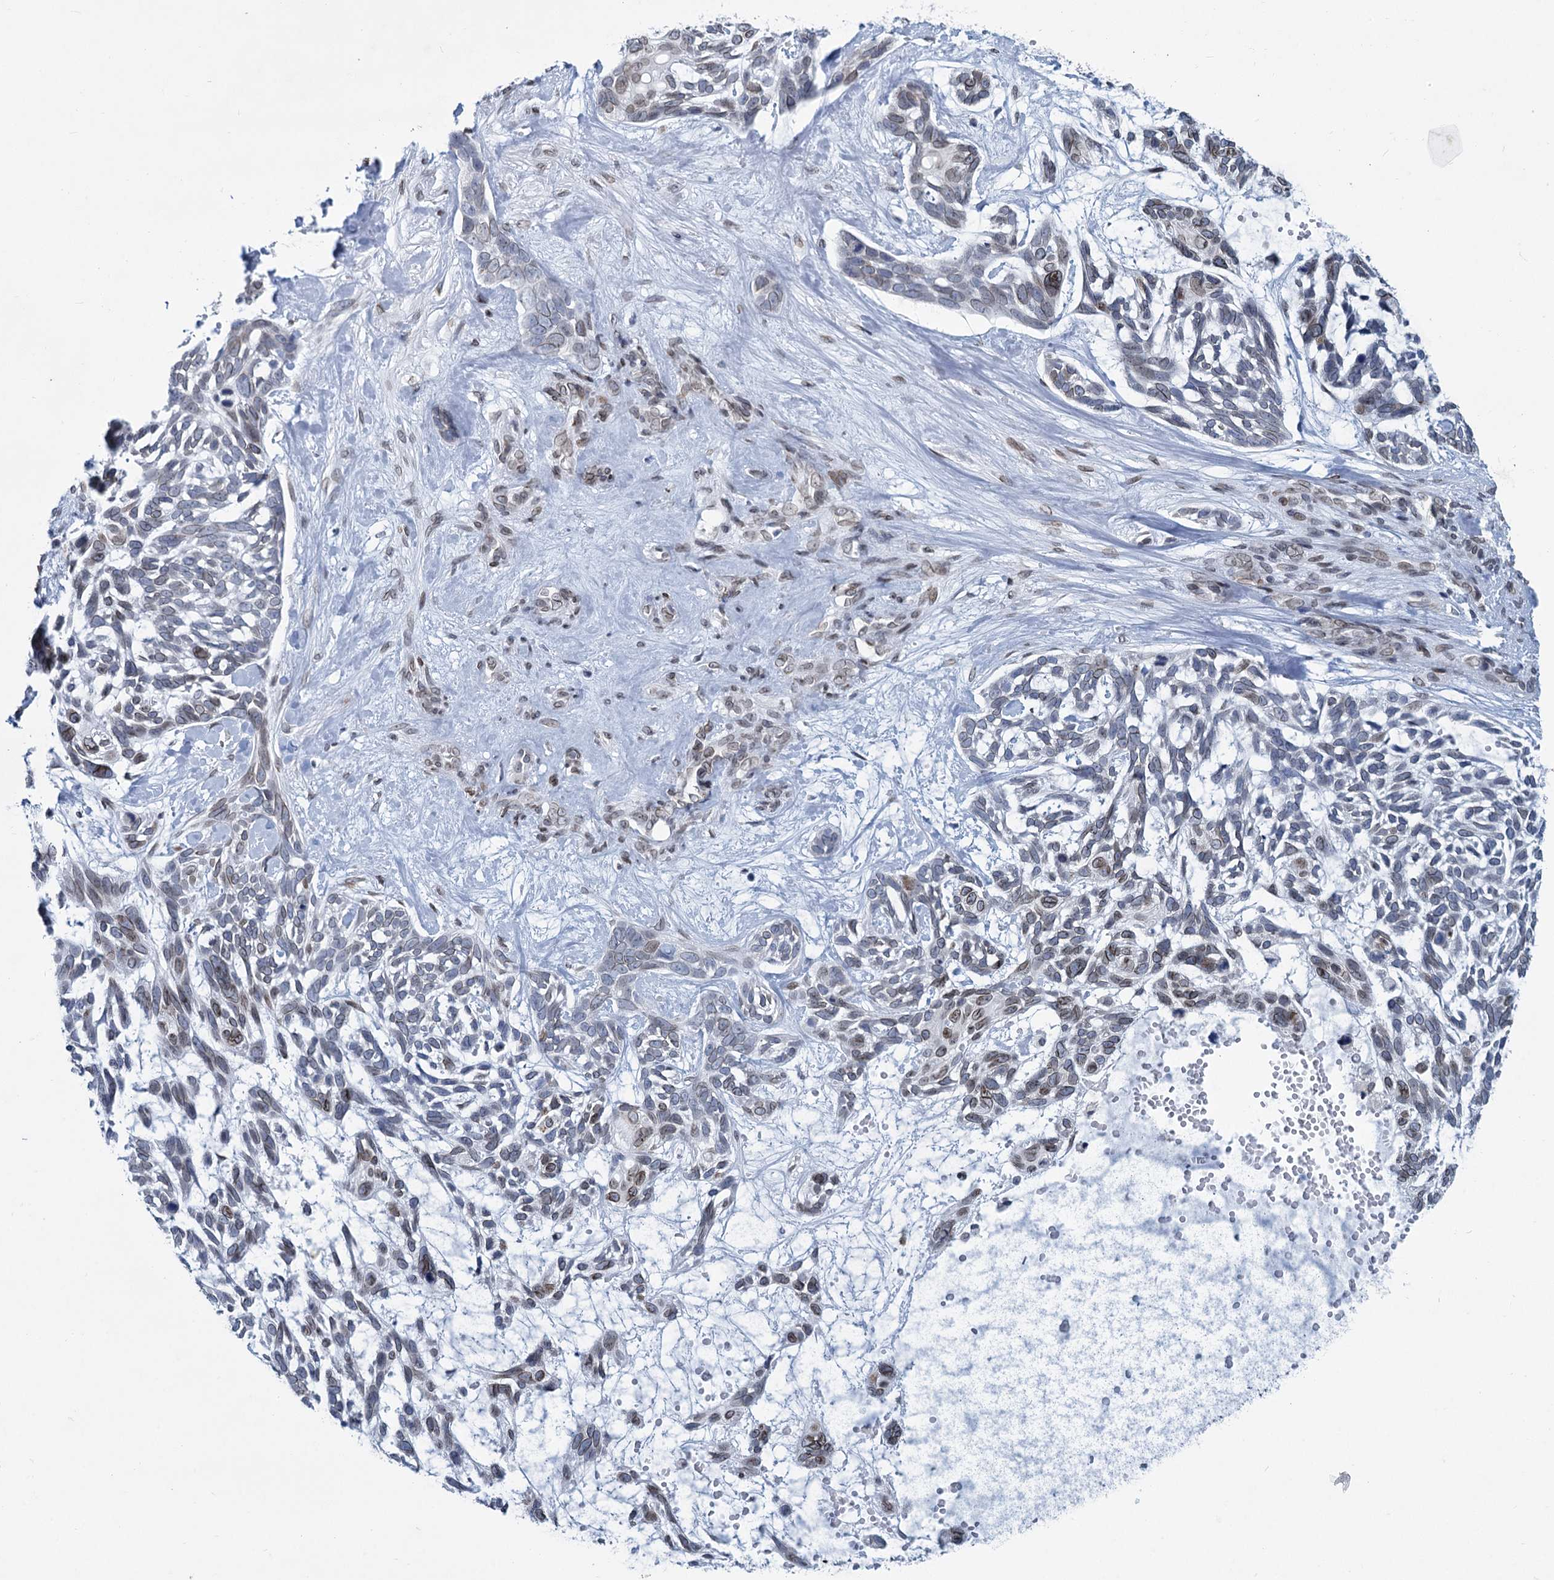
{"staining": {"intensity": "weak", "quantity": "<25%", "location": "cytoplasmic/membranous,nuclear"}, "tissue": "skin cancer", "cell_type": "Tumor cells", "image_type": "cancer", "snomed": [{"axis": "morphology", "description": "Basal cell carcinoma"}, {"axis": "topography", "description": "Skin"}], "caption": "Immunohistochemical staining of skin cancer (basal cell carcinoma) displays no significant staining in tumor cells.", "gene": "PRSS35", "patient": {"sex": "male", "age": 88}}